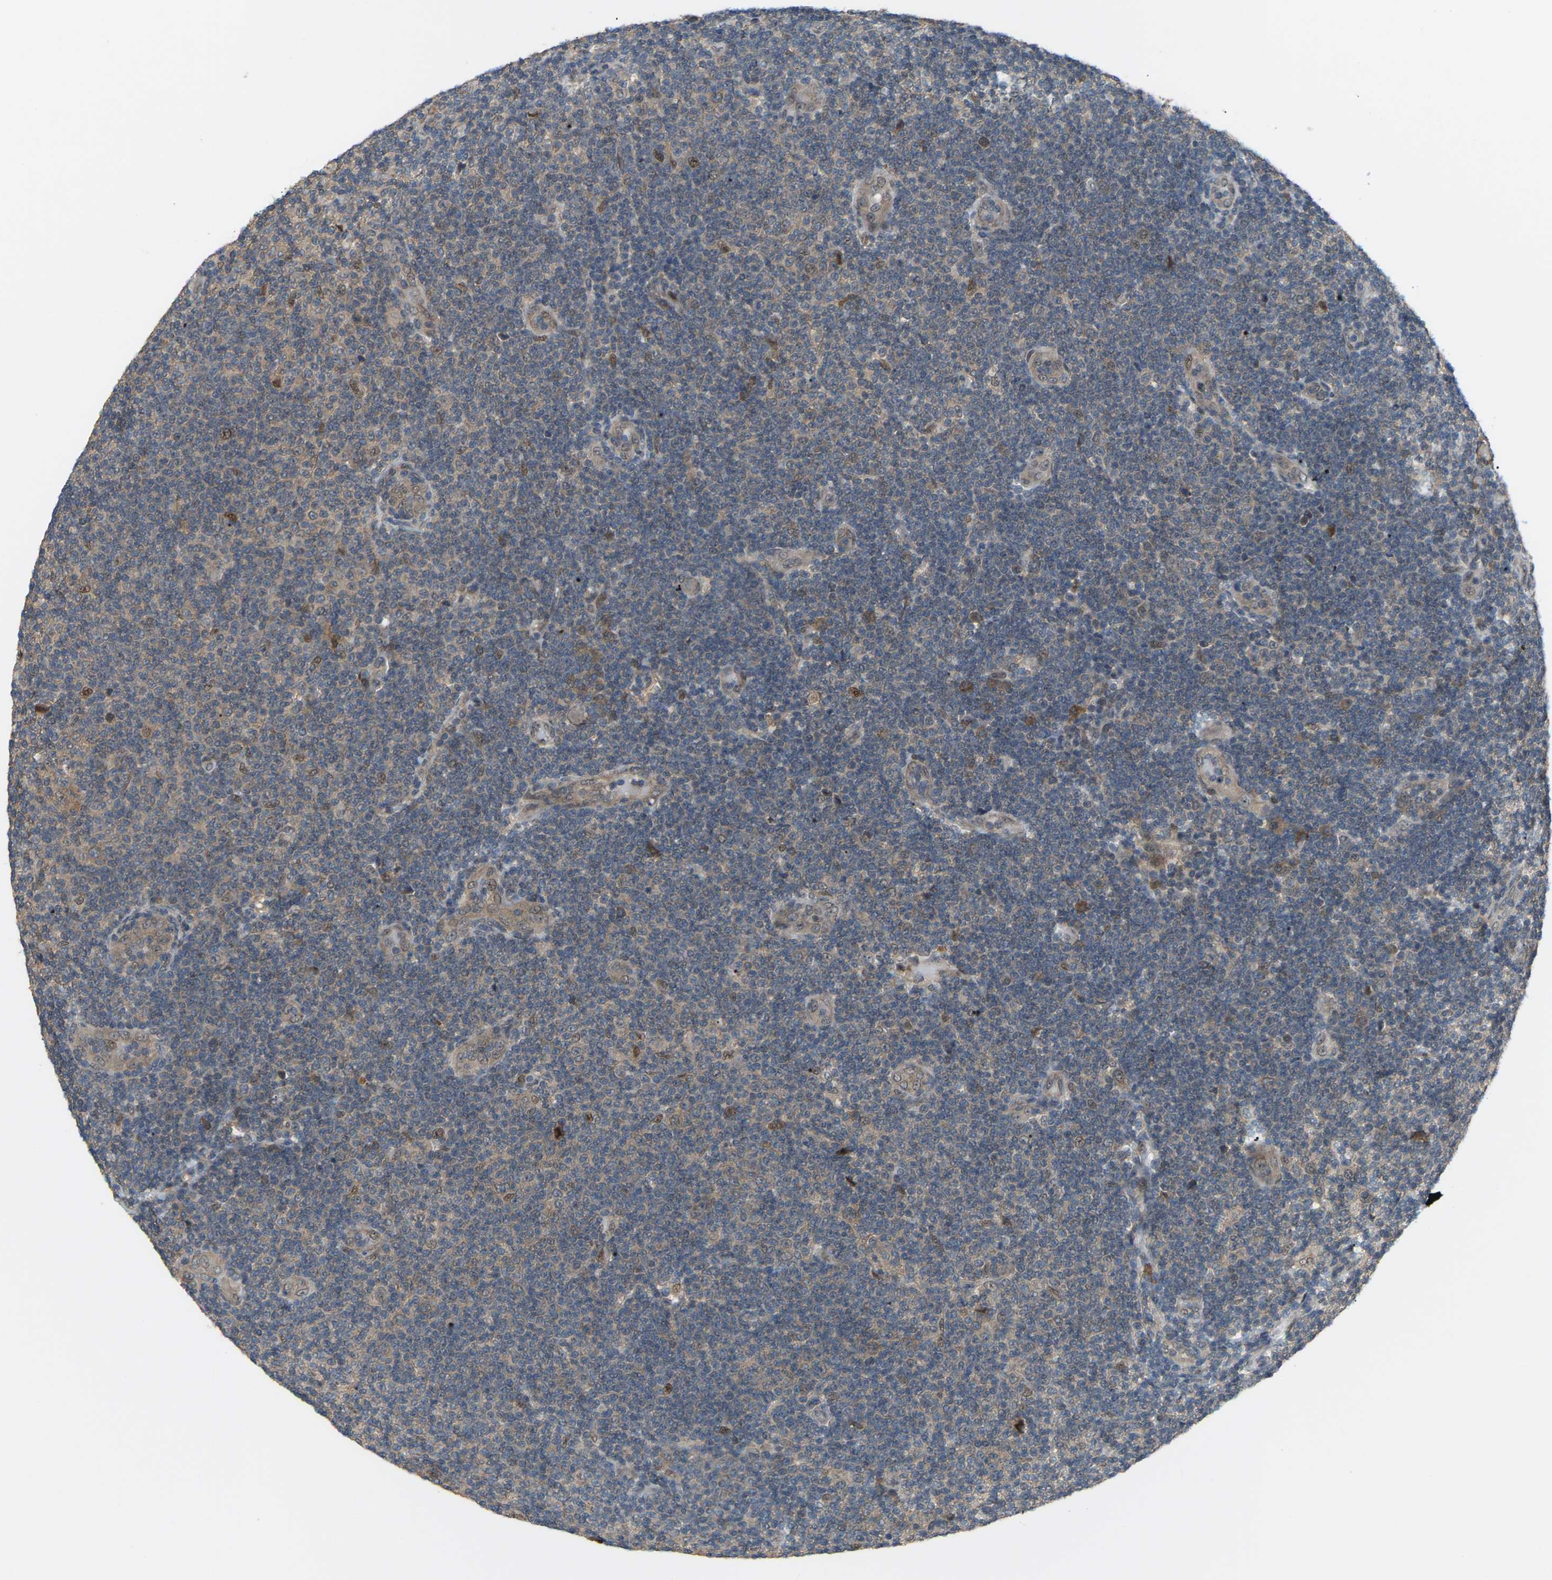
{"staining": {"intensity": "weak", "quantity": "<25%", "location": "cytoplasmic/membranous"}, "tissue": "lymphoma", "cell_type": "Tumor cells", "image_type": "cancer", "snomed": [{"axis": "morphology", "description": "Malignant lymphoma, non-Hodgkin's type, Low grade"}, {"axis": "topography", "description": "Lymph node"}], "caption": "DAB (3,3'-diaminobenzidine) immunohistochemical staining of lymphoma reveals no significant positivity in tumor cells.", "gene": "CROT", "patient": {"sex": "male", "age": 83}}